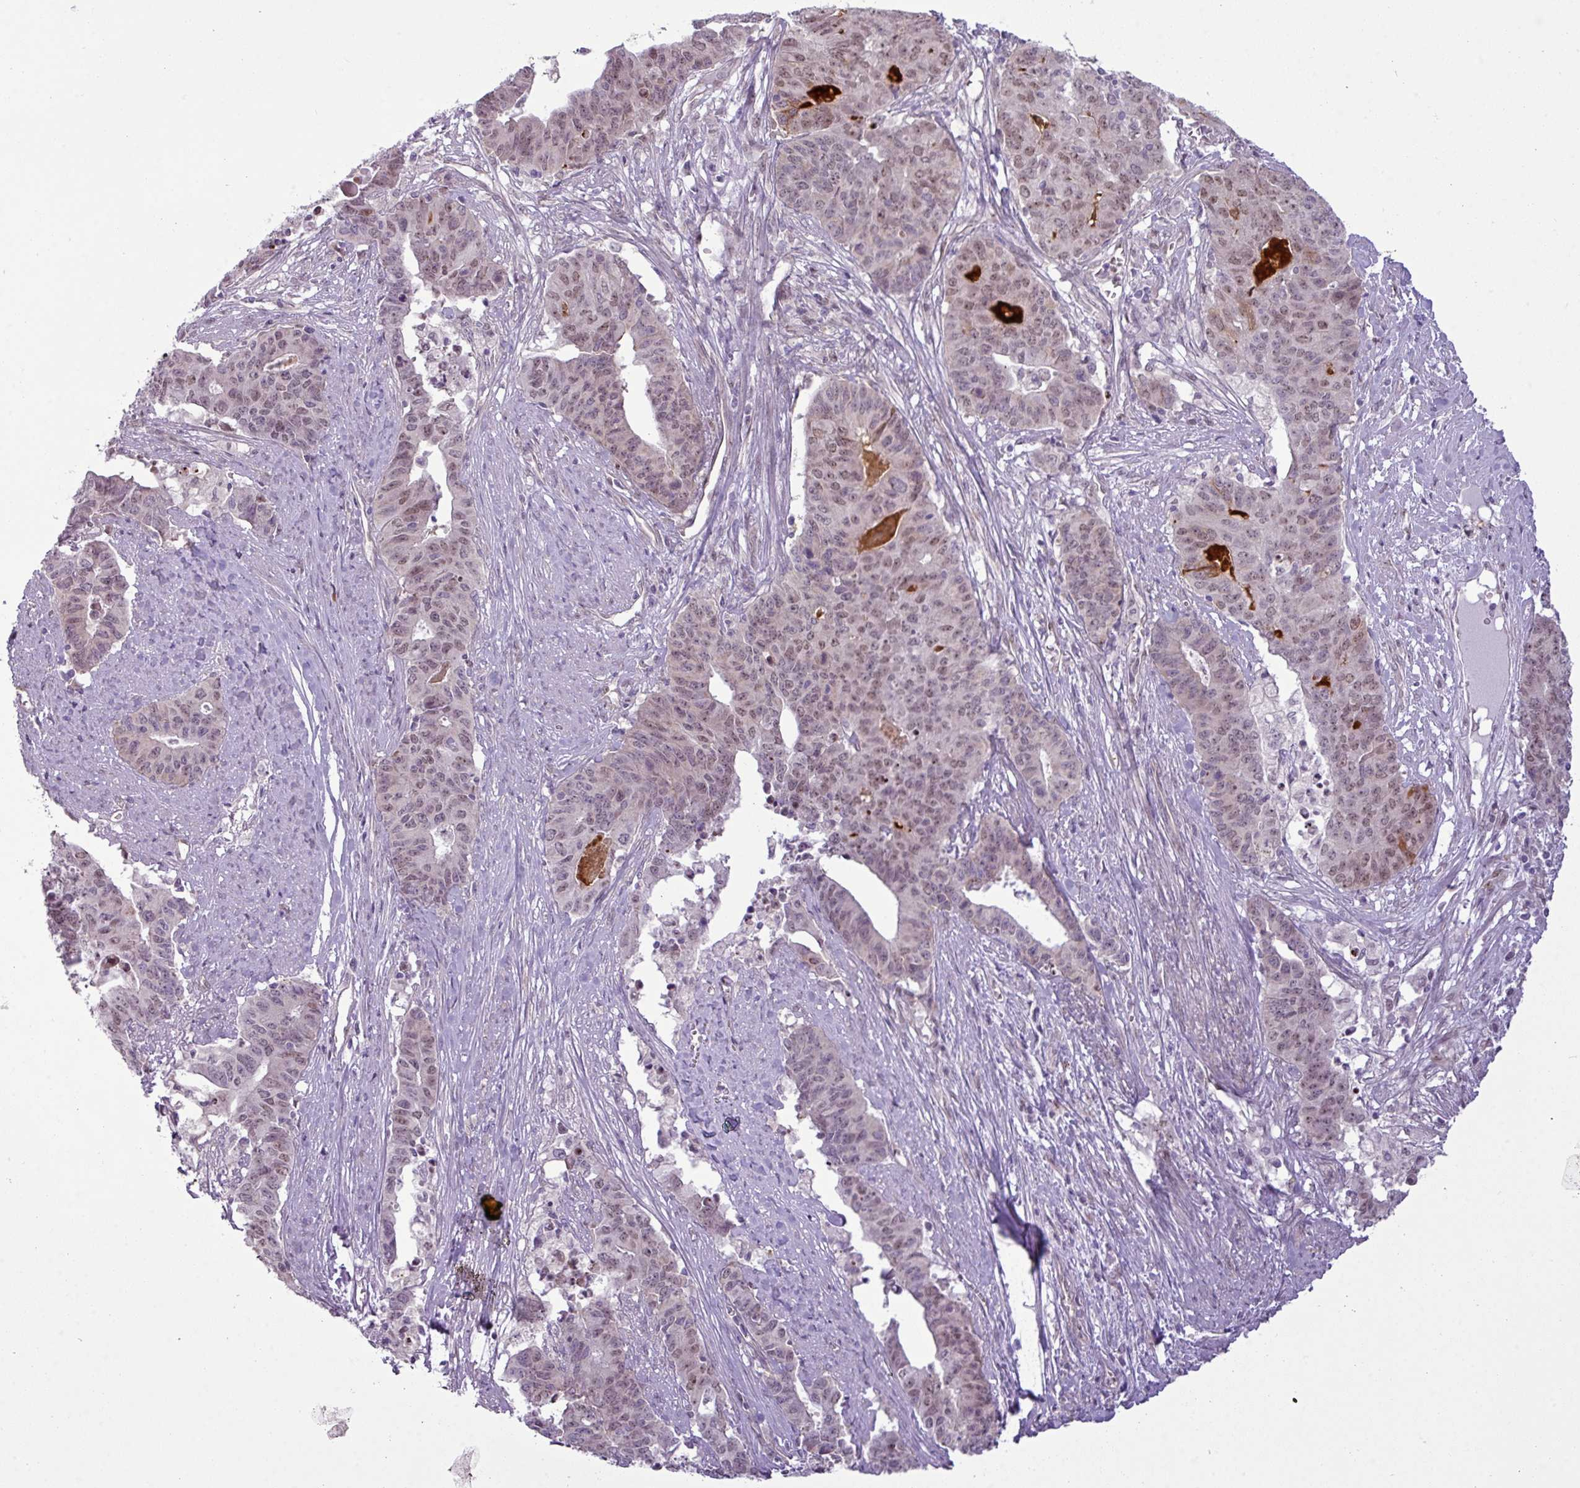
{"staining": {"intensity": "moderate", "quantity": ">75%", "location": "nuclear"}, "tissue": "endometrial cancer", "cell_type": "Tumor cells", "image_type": "cancer", "snomed": [{"axis": "morphology", "description": "Adenocarcinoma, NOS"}, {"axis": "topography", "description": "Endometrium"}], "caption": "Approximately >75% of tumor cells in adenocarcinoma (endometrial) show moderate nuclear protein positivity as visualized by brown immunohistochemical staining.", "gene": "MAK16", "patient": {"sex": "female", "age": 59}}